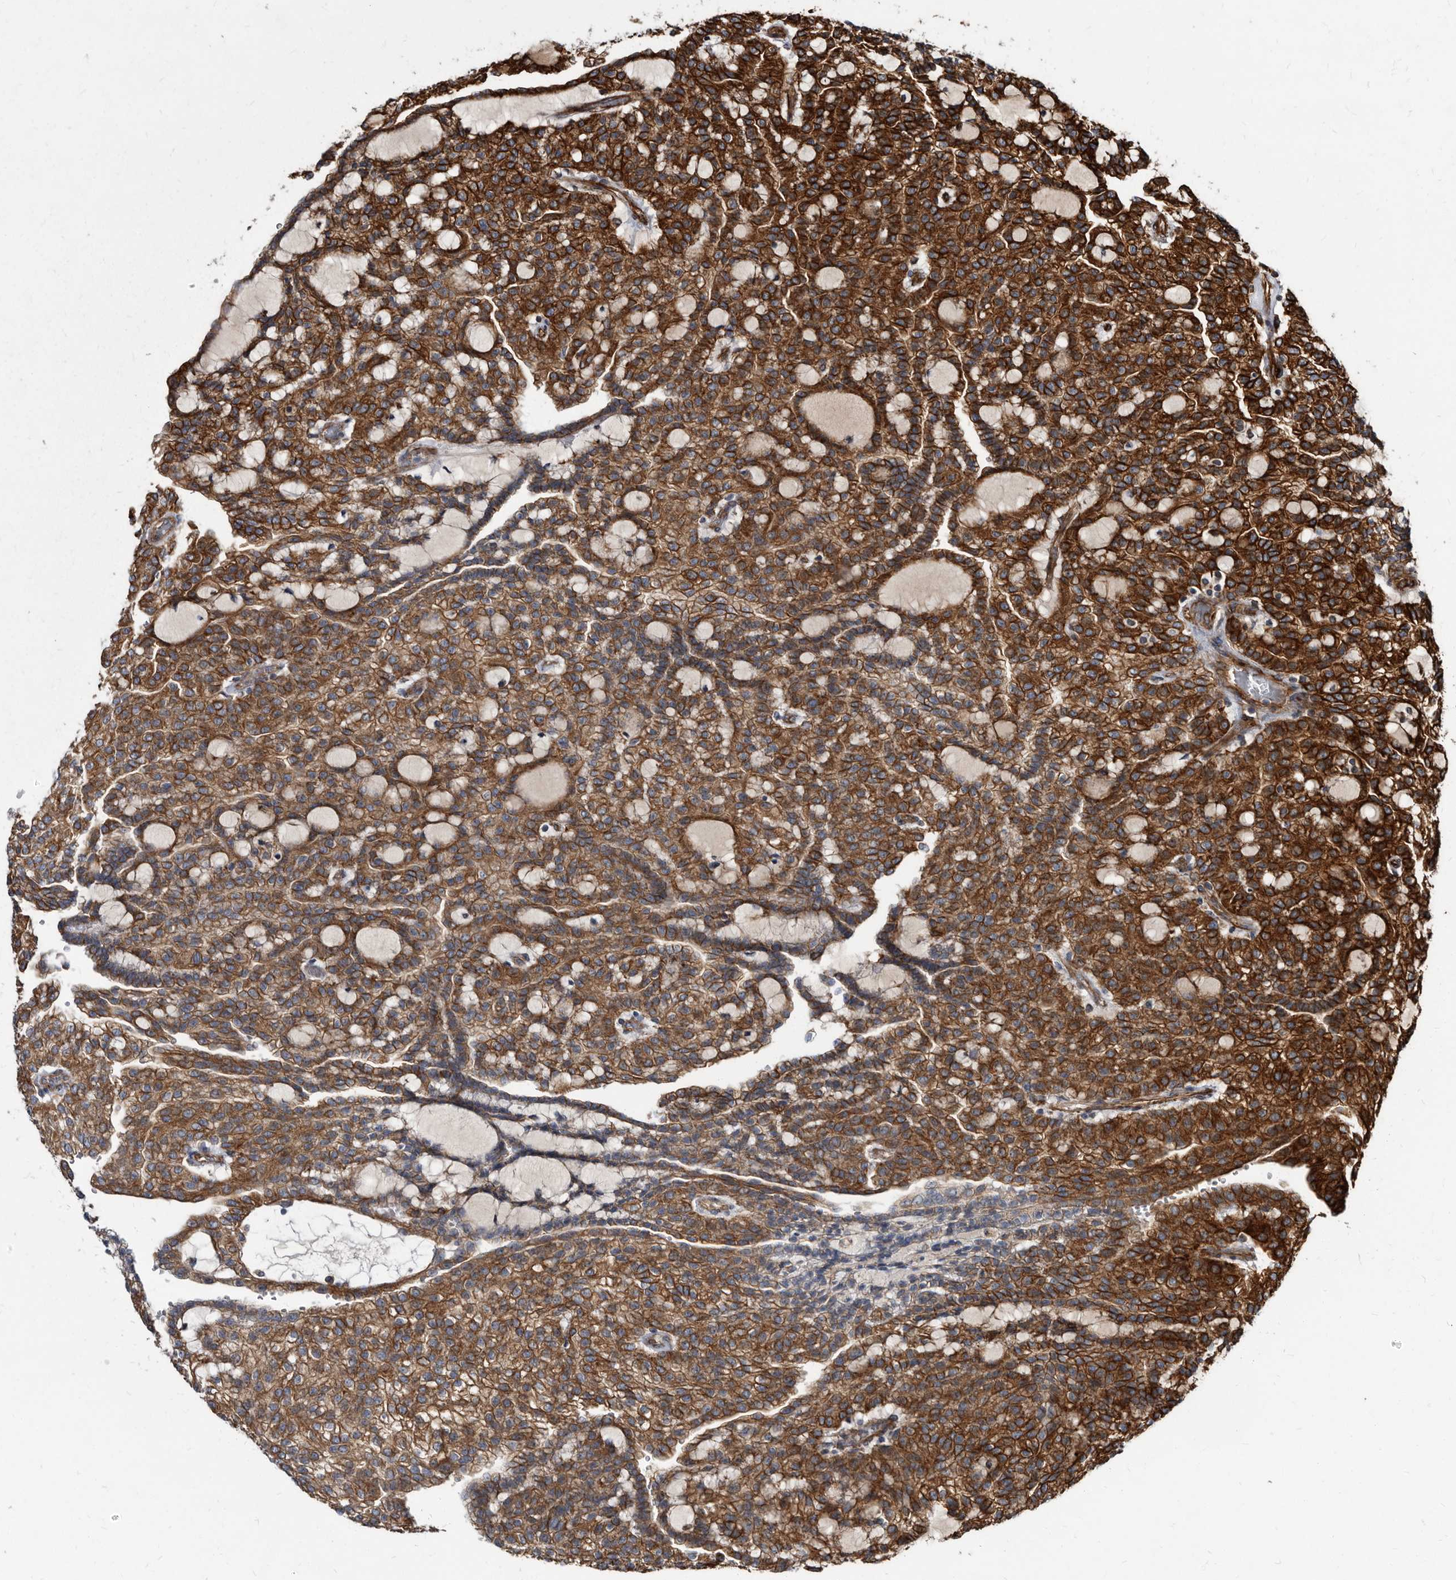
{"staining": {"intensity": "strong", "quantity": ">75%", "location": "cytoplasmic/membranous"}, "tissue": "renal cancer", "cell_type": "Tumor cells", "image_type": "cancer", "snomed": [{"axis": "morphology", "description": "Adenocarcinoma, NOS"}, {"axis": "topography", "description": "Kidney"}], "caption": "A brown stain shows strong cytoplasmic/membranous staining of a protein in human renal cancer (adenocarcinoma) tumor cells. (DAB = brown stain, brightfield microscopy at high magnification).", "gene": "KCTD20", "patient": {"sex": "male", "age": 63}}